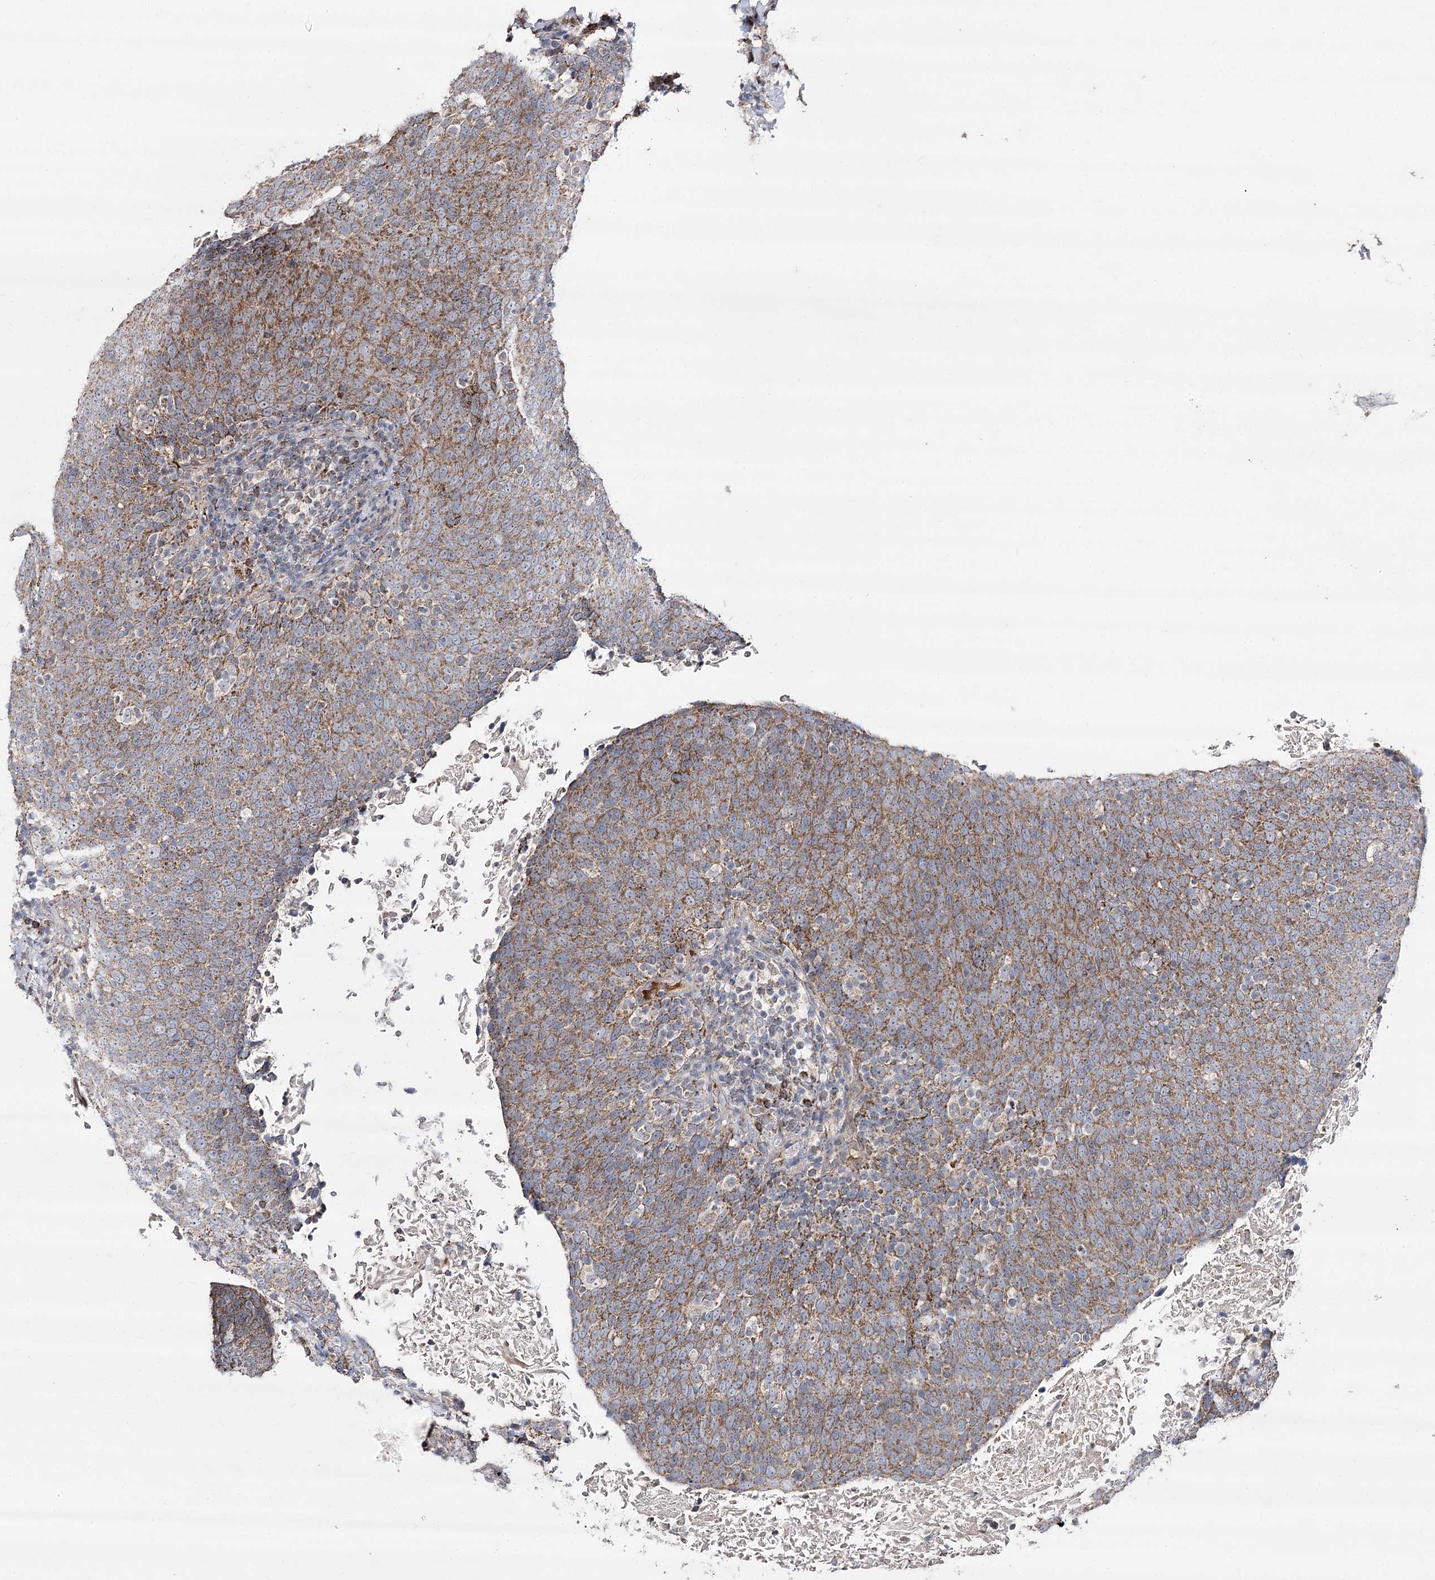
{"staining": {"intensity": "moderate", "quantity": ">75%", "location": "cytoplasmic/membranous"}, "tissue": "head and neck cancer", "cell_type": "Tumor cells", "image_type": "cancer", "snomed": [{"axis": "morphology", "description": "Squamous cell carcinoma, NOS"}, {"axis": "morphology", "description": "Squamous cell carcinoma, metastatic, NOS"}, {"axis": "topography", "description": "Lymph node"}, {"axis": "topography", "description": "Head-Neck"}], "caption": "Moderate cytoplasmic/membranous staining is seen in approximately >75% of tumor cells in squamous cell carcinoma (head and neck).", "gene": "NADK2", "patient": {"sex": "male", "age": 62}}